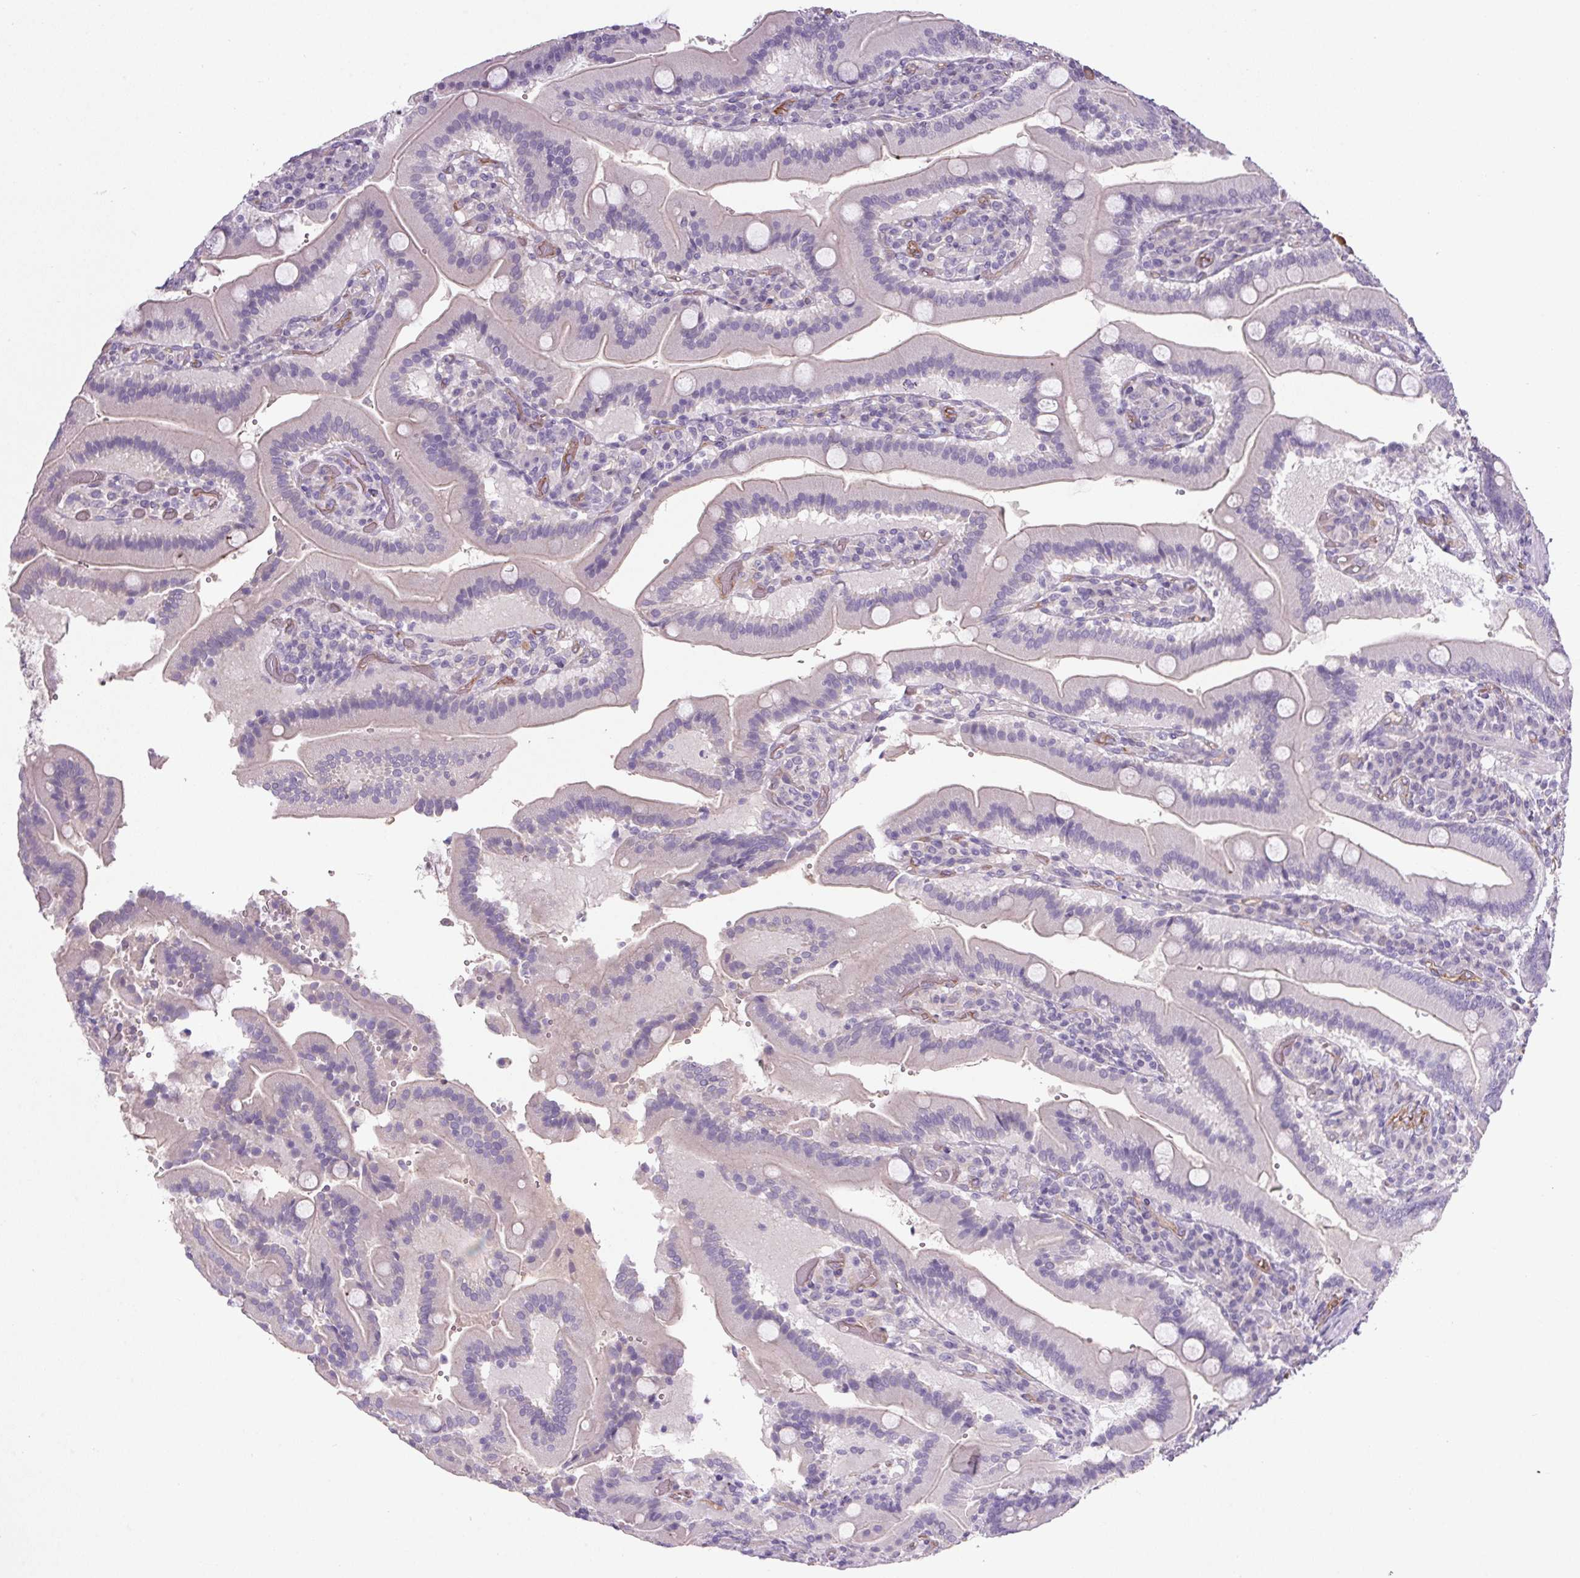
{"staining": {"intensity": "negative", "quantity": "none", "location": "none"}, "tissue": "duodenum", "cell_type": "Glandular cells", "image_type": "normal", "snomed": [{"axis": "morphology", "description": "Normal tissue, NOS"}, {"axis": "topography", "description": "Duodenum"}], "caption": "Protein analysis of benign duodenum exhibits no significant expression in glandular cells.", "gene": "APOC4", "patient": {"sex": "female", "age": 62}}